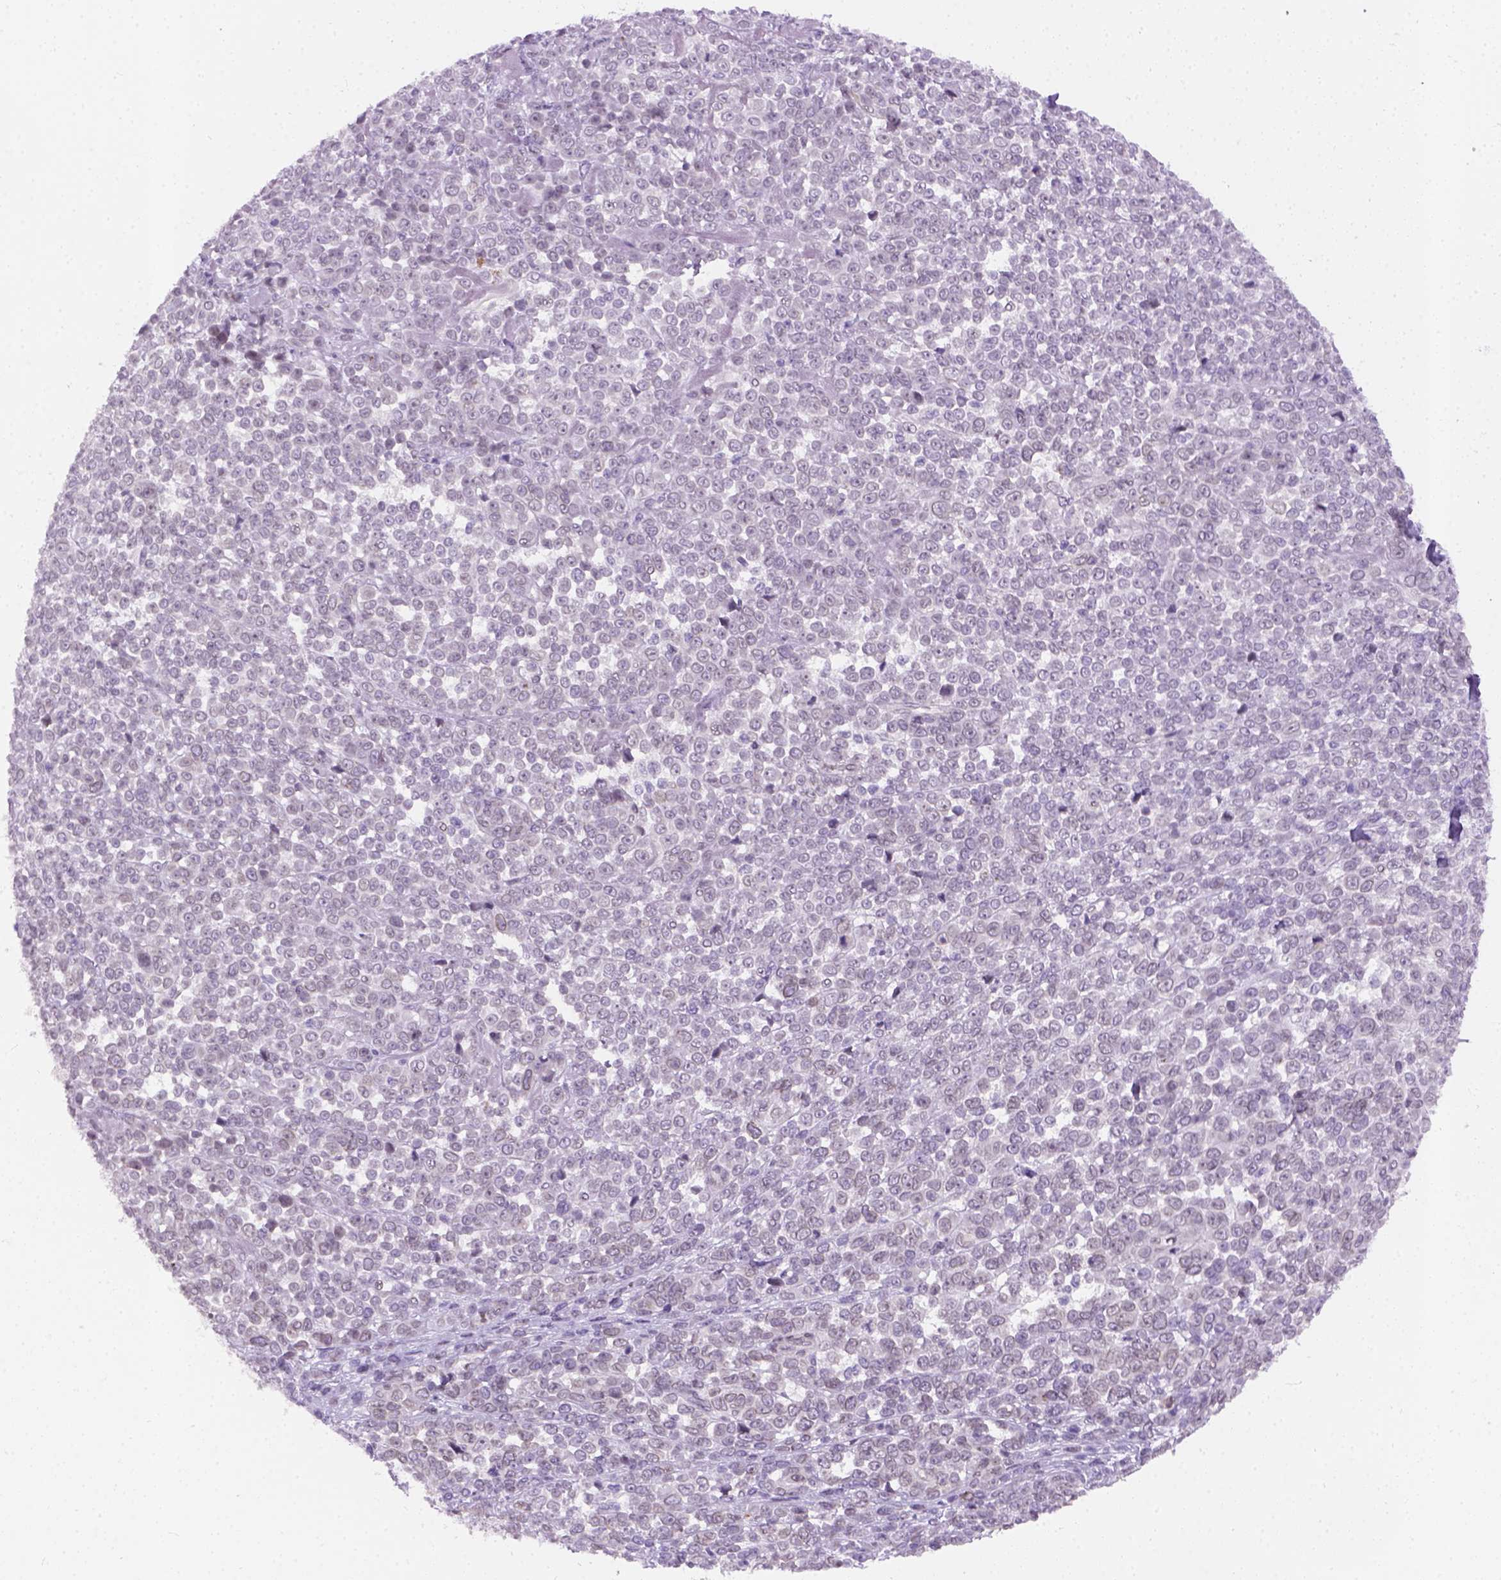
{"staining": {"intensity": "negative", "quantity": "none", "location": "none"}, "tissue": "melanoma", "cell_type": "Tumor cells", "image_type": "cancer", "snomed": [{"axis": "morphology", "description": "Malignant melanoma, NOS"}, {"axis": "topography", "description": "Skin"}], "caption": "Immunohistochemical staining of human malignant melanoma exhibits no significant staining in tumor cells. Brightfield microscopy of immunohistochemistry (IHC) stained with DAB (3,3'-diaminobenzidine) (brown) and hematoxylin (blue), captured at high magnification.", "gene": "FAM184B", "patient": {"sex": "female", "age": 95}}